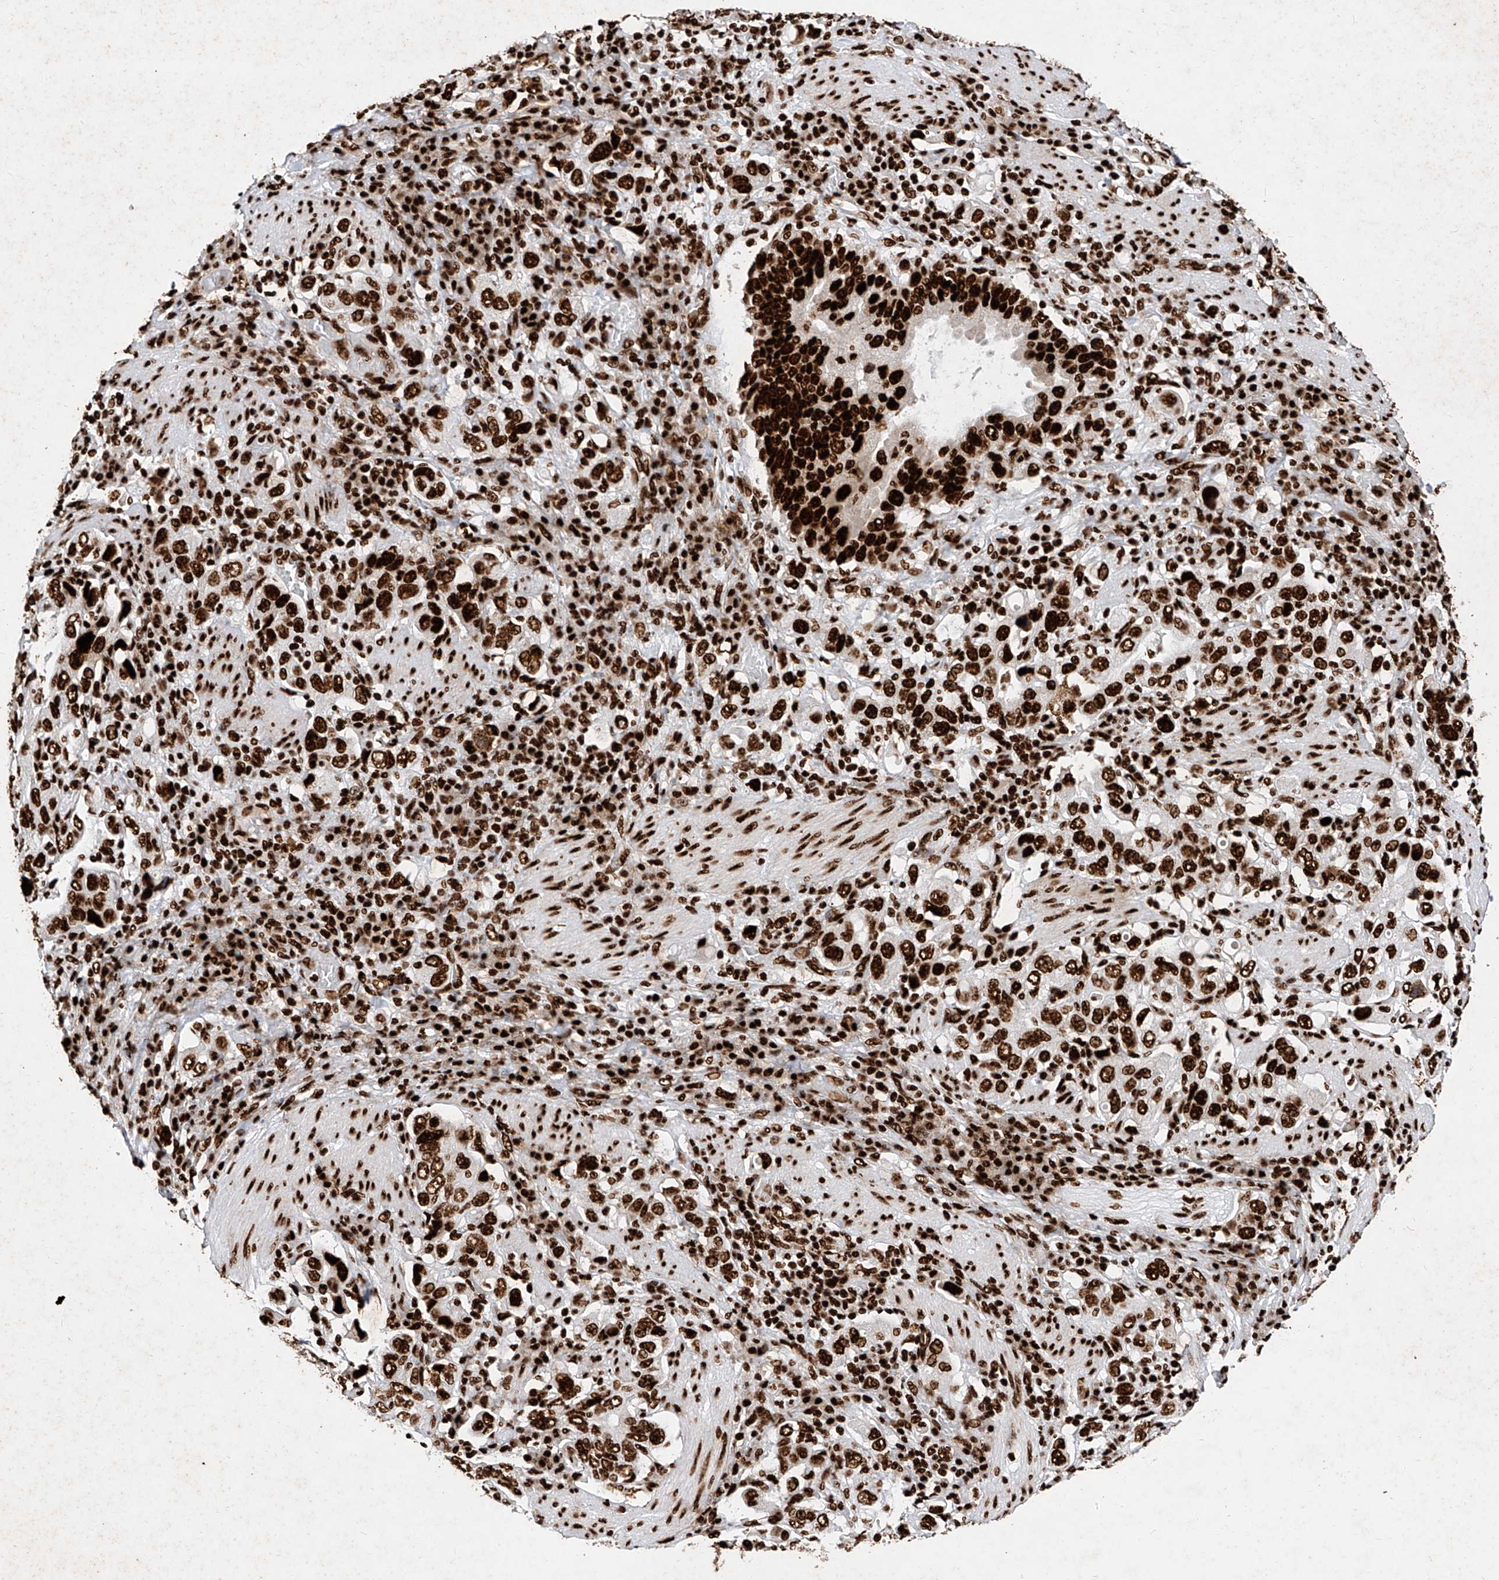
{"staining": {"intensity": "strong", "quantity": ">75%", "location": "nuclear"}, "tissue": "stomach cancer", "cell_type": "Tumor cells", "image_type": "cancer", "snomed": [{"axis": "morphology", "description": "Adenocarcinoma, NOS"}, {"axis": "topography", "description": "Stomach, upper"}], "caption": "IHC image of human stomach cancer (adenocarcinoma) stained for a protein (brown), which demonstrates high levels of strong nuclear positivity in about >75% of tumor cells.", "gene": "SRSF6", "patient": {"sex": "male", "age": 62}}